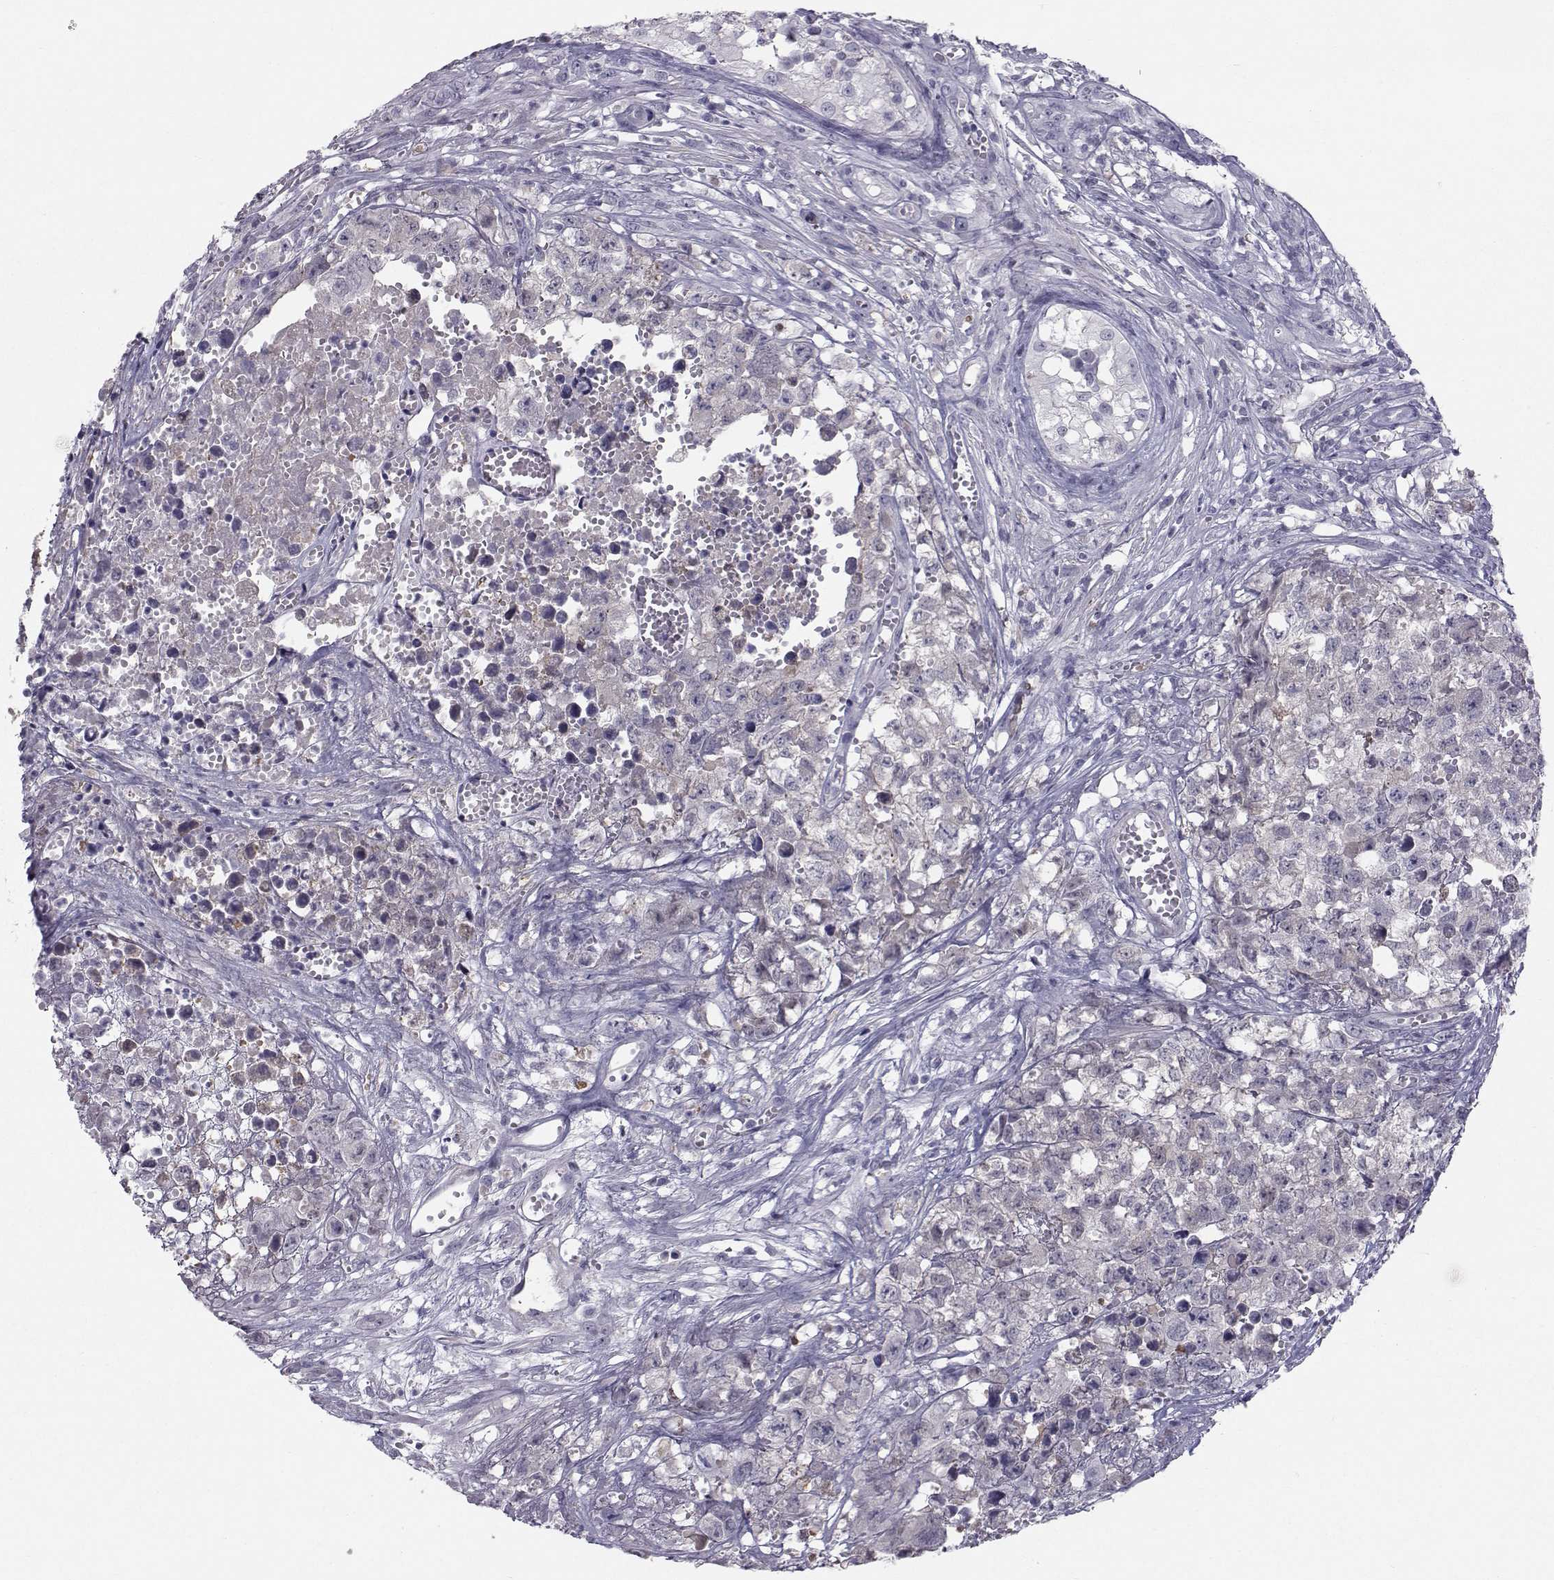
{"staining": {"intensity": "negative", "quantity": "none", "location": "none"}, "tissue": "testis cancer", "cell_type": "Tumor cells", "image_type": "cancer", "snomed": [{"axis": "morphology", "description": "Seminoma, NOS"}, {"axis": "morphology", "description": "Carcinoma, Embryonal, NOS"}, {"axis": "topography", "description": "Testis"}], "caption": "Immunohistochemical staining of testis cancer shows no significant expression in tumor cells.", "gene": "SPDYE4", "patient": {"sex": "male", "age": 22}}